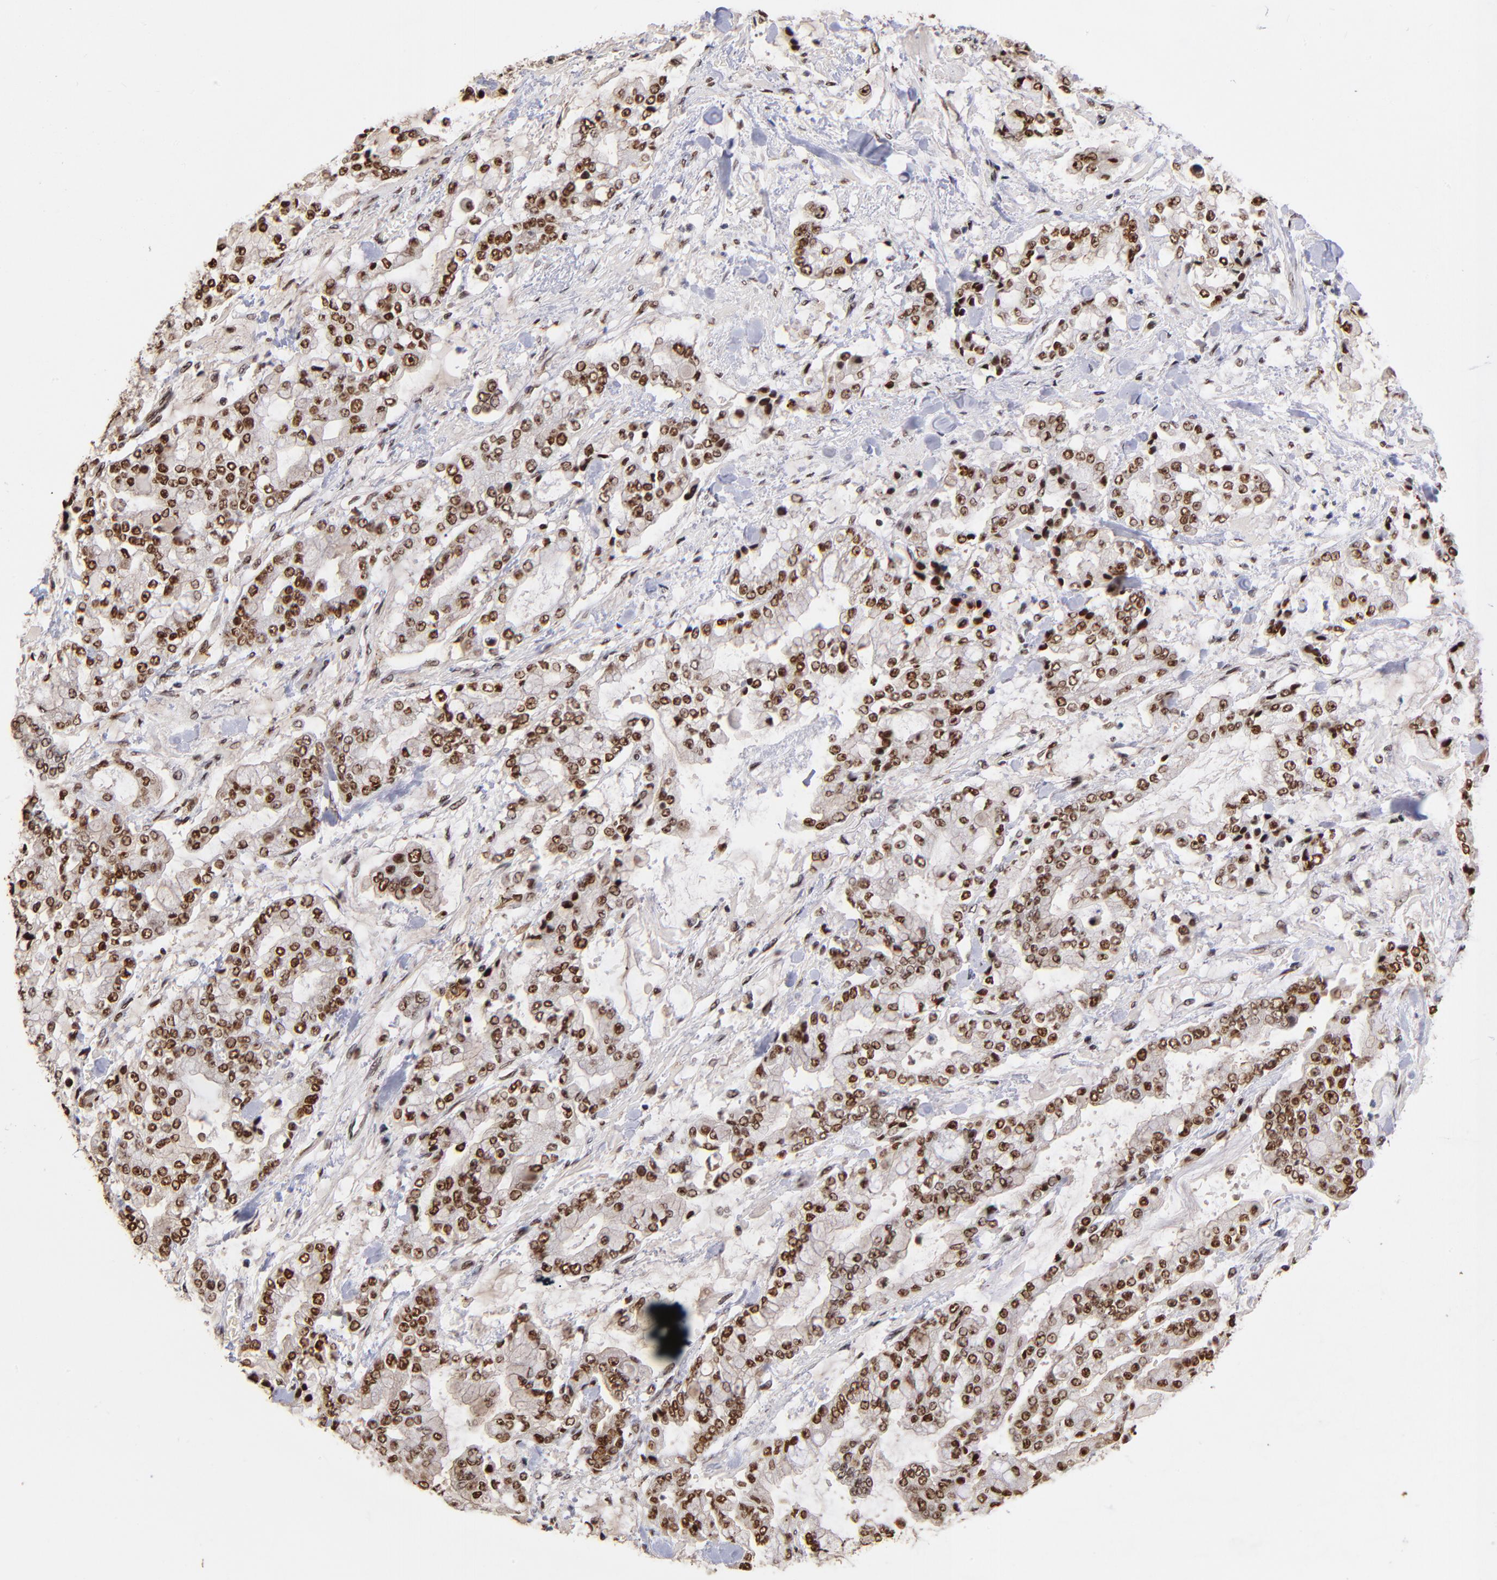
{"staining": {"intensity": "strong", "quantity": ">75%", "location": "cytoplasmic/membranous,nuclear"}, "tissue": "stomach cancer", "cell_type": "Tumor cells", "image_type": "cancer", "snomed": [{"axis": "morphology", "description": "Normal tissue, NOS"}, {"axis": "morphology", "description": "Adenocarcinoma, NOS"}, {"axis": "topography", "description": "Stomach, upper"}, {"axis": "topography", "description": "Stomach"}], "caption": "About >75% of tumor cells in human adenocarcinoma (stomach) reveal strong cytoplasmic/membranous and nuclear protein staining as visualized by brown immunohistochemical staining.", "gene": "ZNF146", "patient": {"sex": "male", "age": 76}}